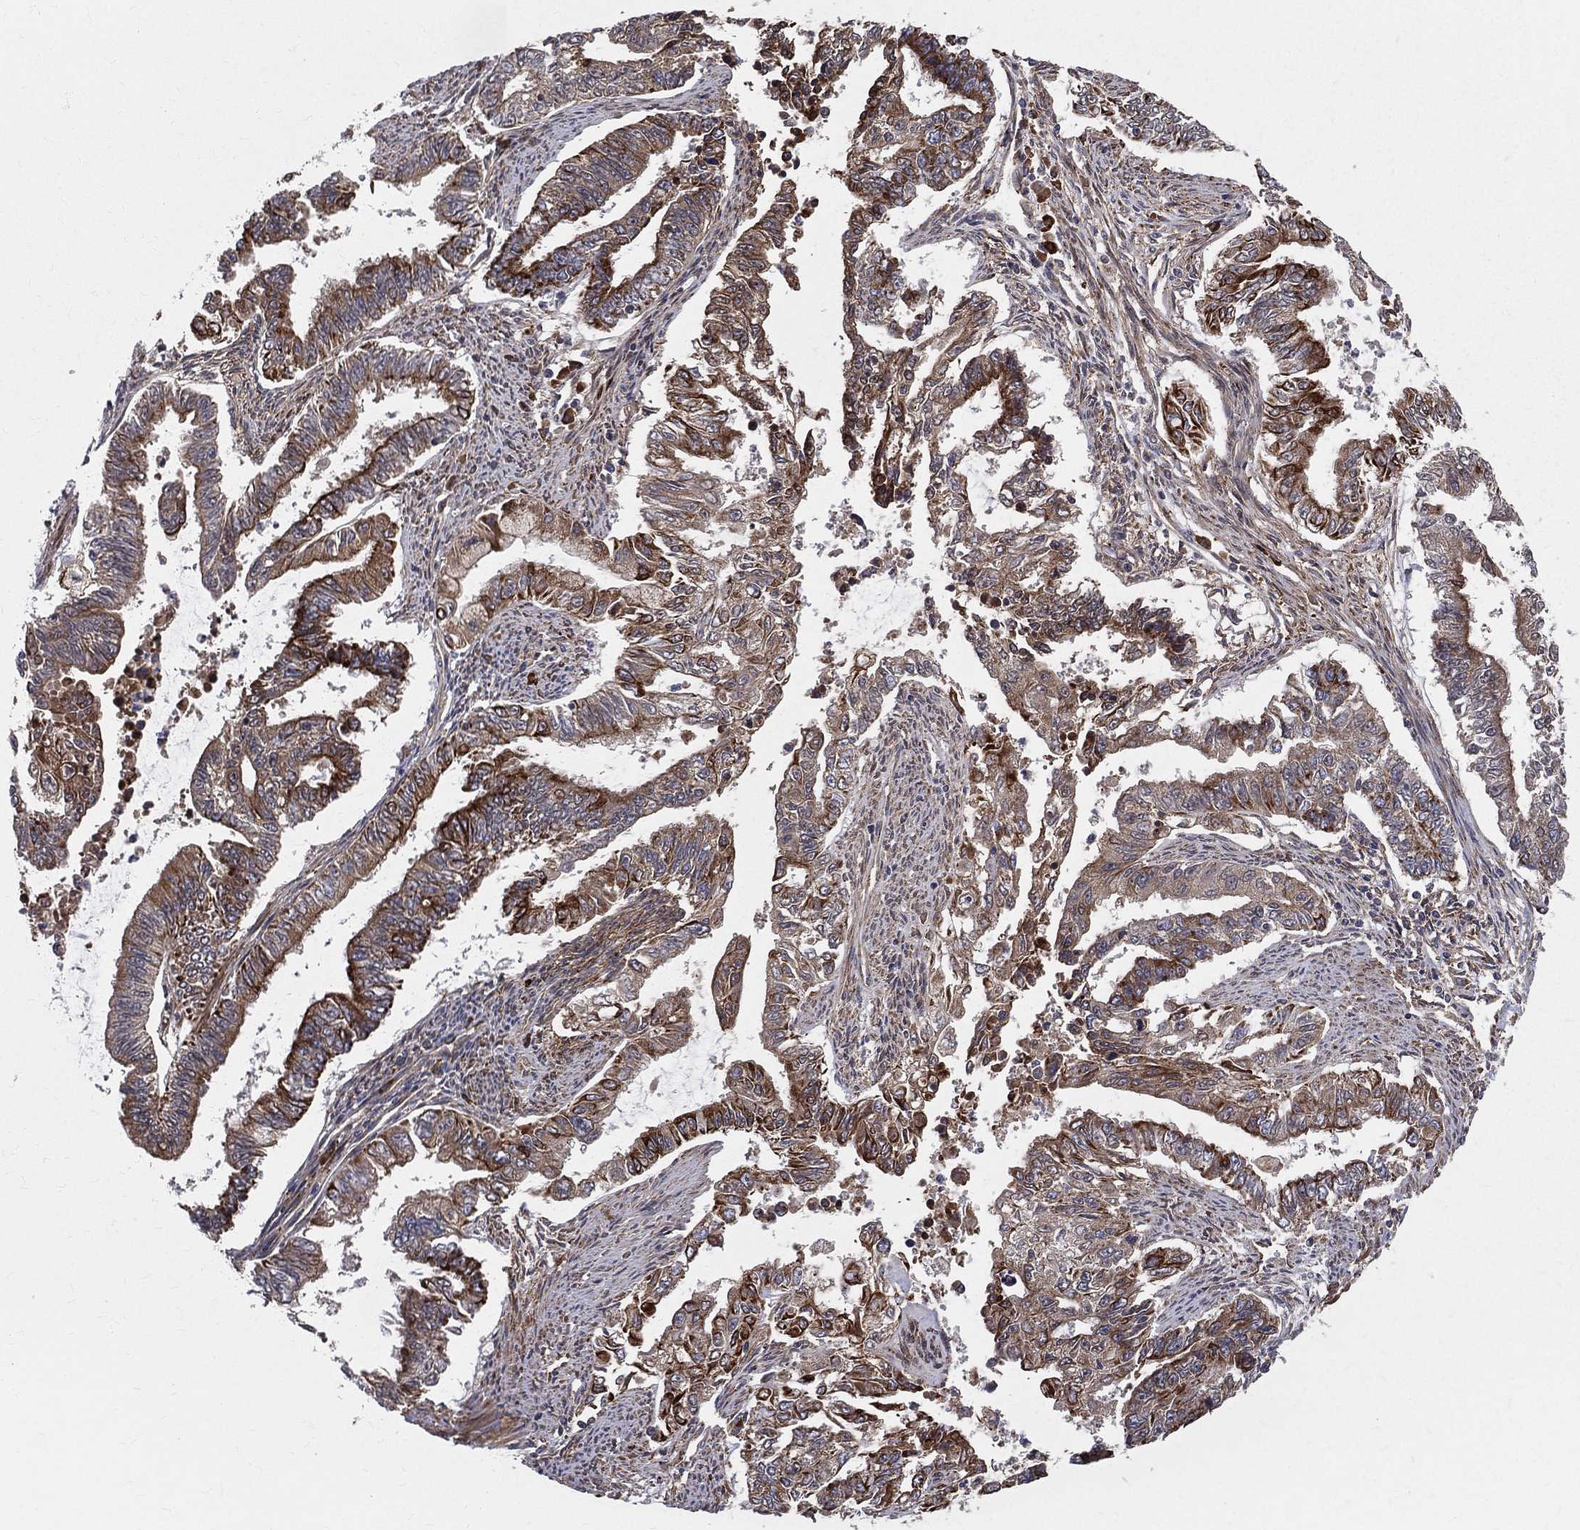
{"staining": {"intensity": "strong", "quantity": ">75%", "location": "cytoplasmic/membranous"}, "tissue": "endometrial cancer", "cell_type": "Tumor cells", "image_type": "cancer", "snomed": [{"axis": "morphology", "description": "Adenocarcinoma, NOS"}, {"axis": "topography", "description": "Uterus"}], "caption": "A micrograph showing strong cytoplasmic/membranous positivity in about >75% of tumor cells in endometrial cancer, as visualized by brown immunohistochemical staining.", "gene": "MIX23", "patient": {"sex": "female", "age": 59}}